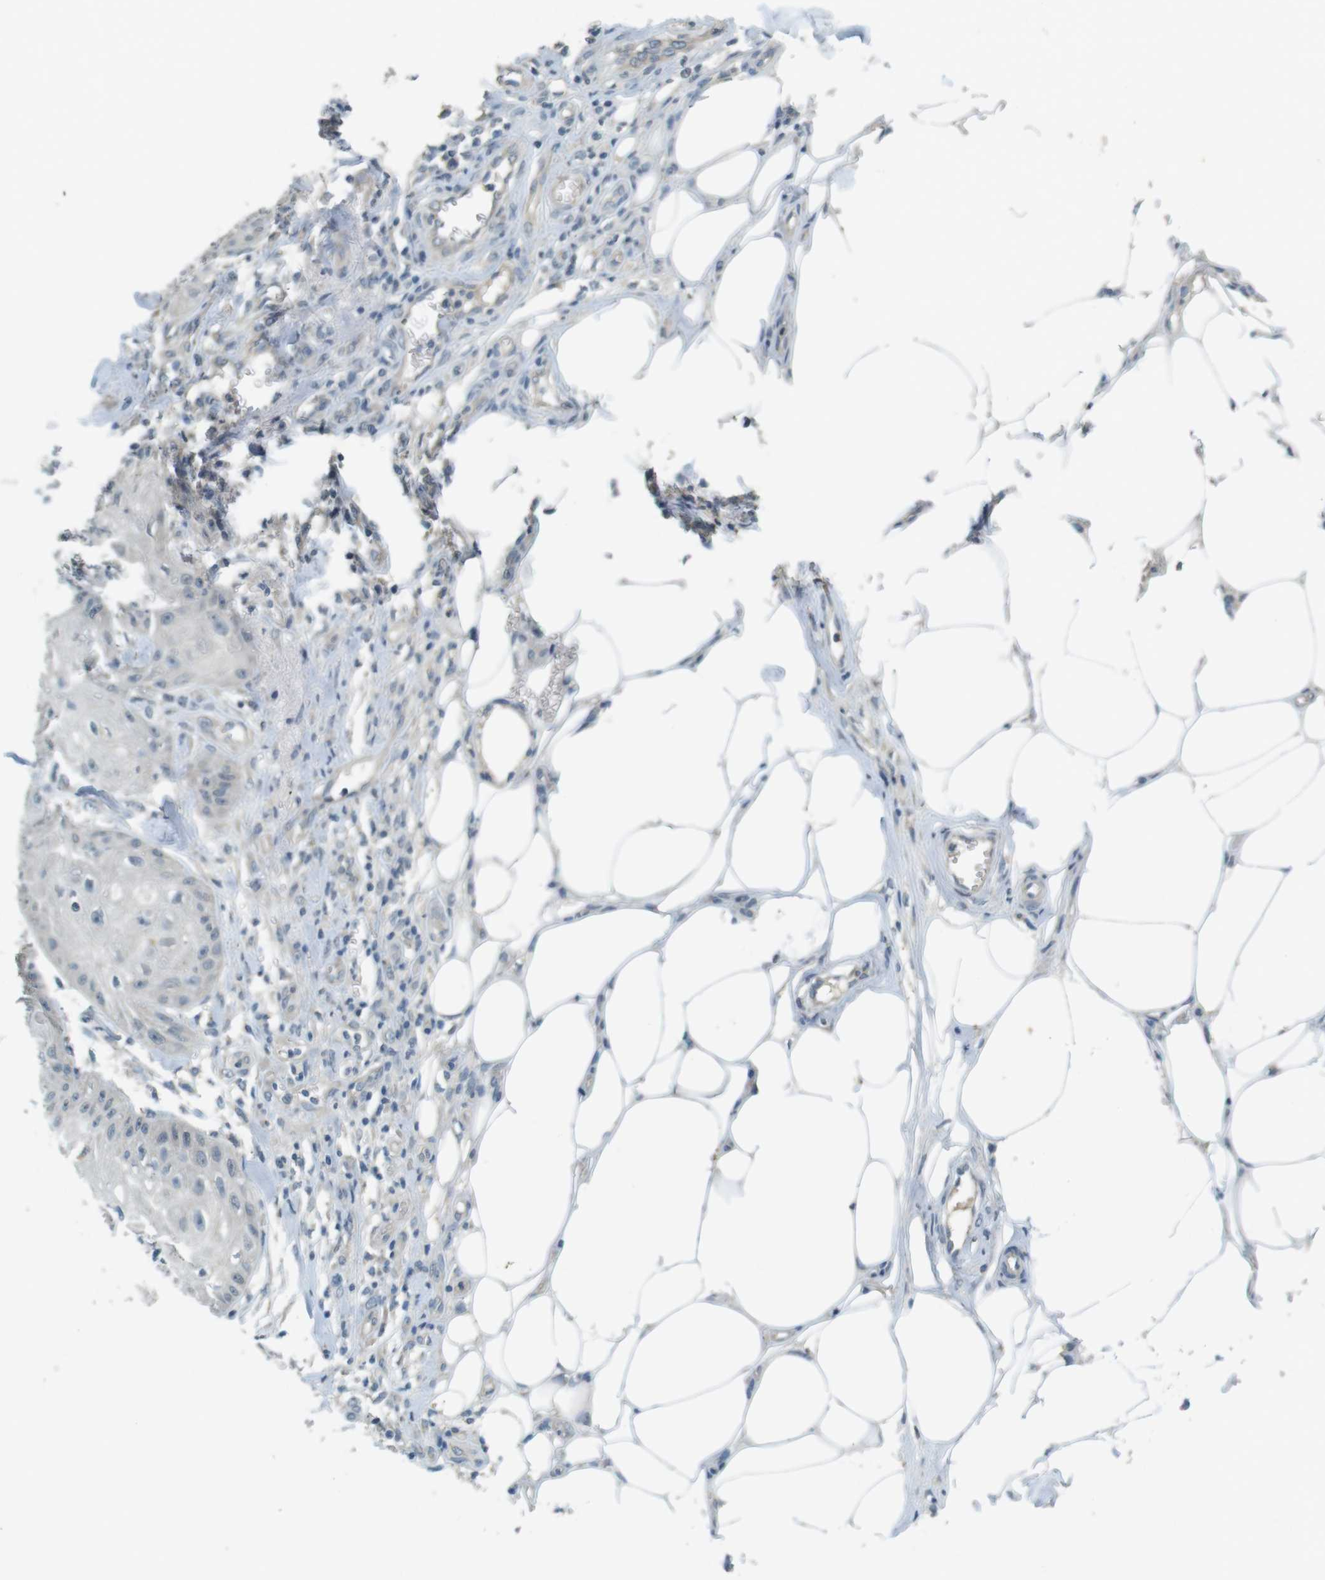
{"staining": {"intensity": "negative", "quantity": "none", "location": "none"}, "tissue": "skin cancer", "cell_type": "Tumor cells", "image_type": "cancer", "snomed": [{"axis": "morphology", "description": "Squamous cell carcinoma, NOS"}, {"axis": "topography", "description": "Skin"}], "caption": "Photomicrograph shows no significant protein expression in tumor cells of squamous cell carcinoma (skin).", "gene": "MUC5B", "patient": {"sex": "male", "age": 74}}